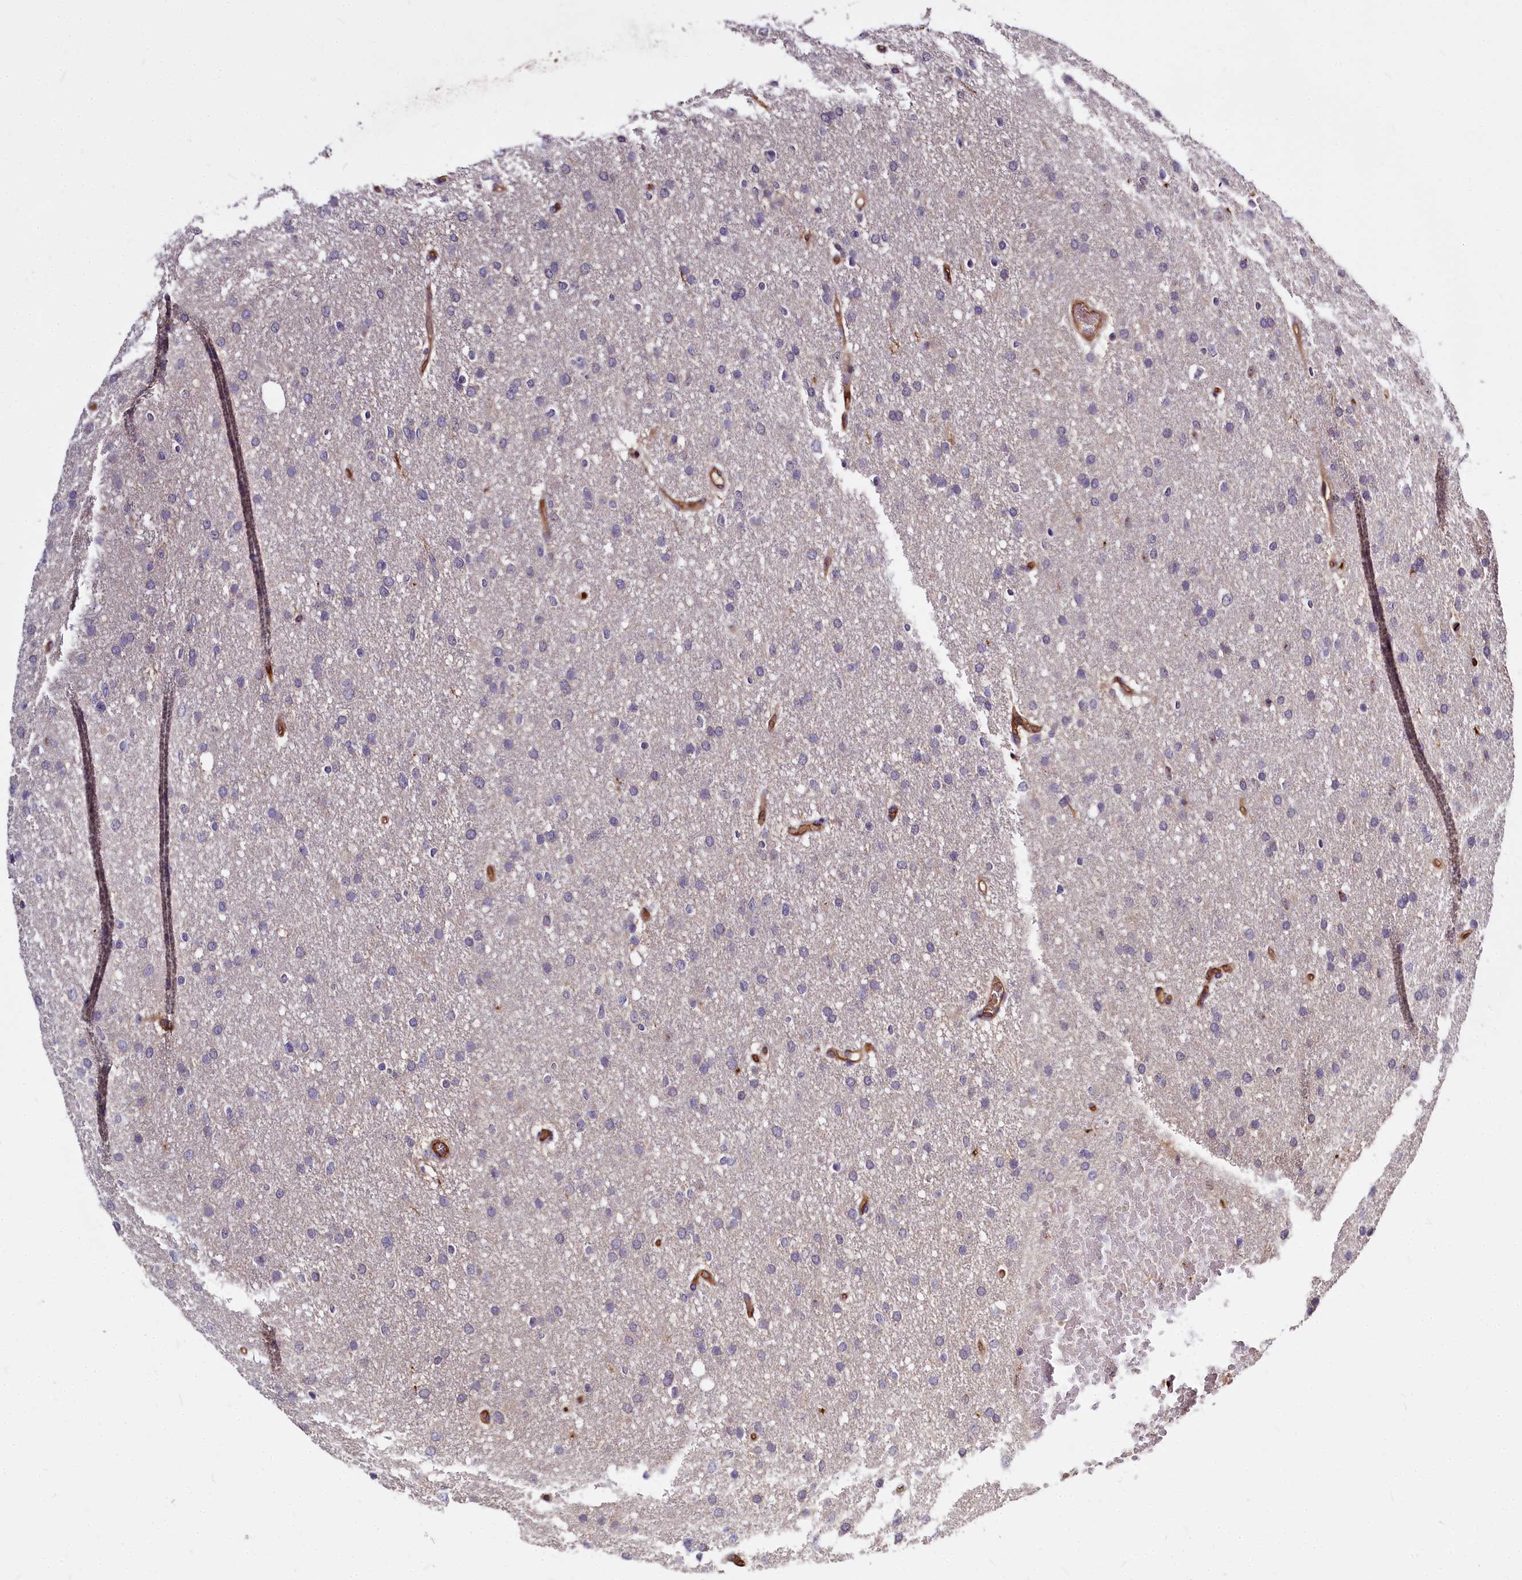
{"staining": {"intensity": "negative", "quantity": "none", "location": "none"}, "tissue": "glioma", "cell_type": "Tumor cells", "image_type": "cancer", "snomed": [{"axis": "morphology", "description": "Glioma, malignant, High grade"}, {"axis": "topography", "description": "Cerebral cortex"}], "caption": "An immunohistochemistry photomicrograph of high-grade glioma (malignant) is shown. There is no staining in tumor cells of high-grade glioma (malignant). (DAB immunohistochemistry (IHC) with hematoxylin counter stain).", "gene": "ATG101", "patient": {"sex": "female", "age": 36}}